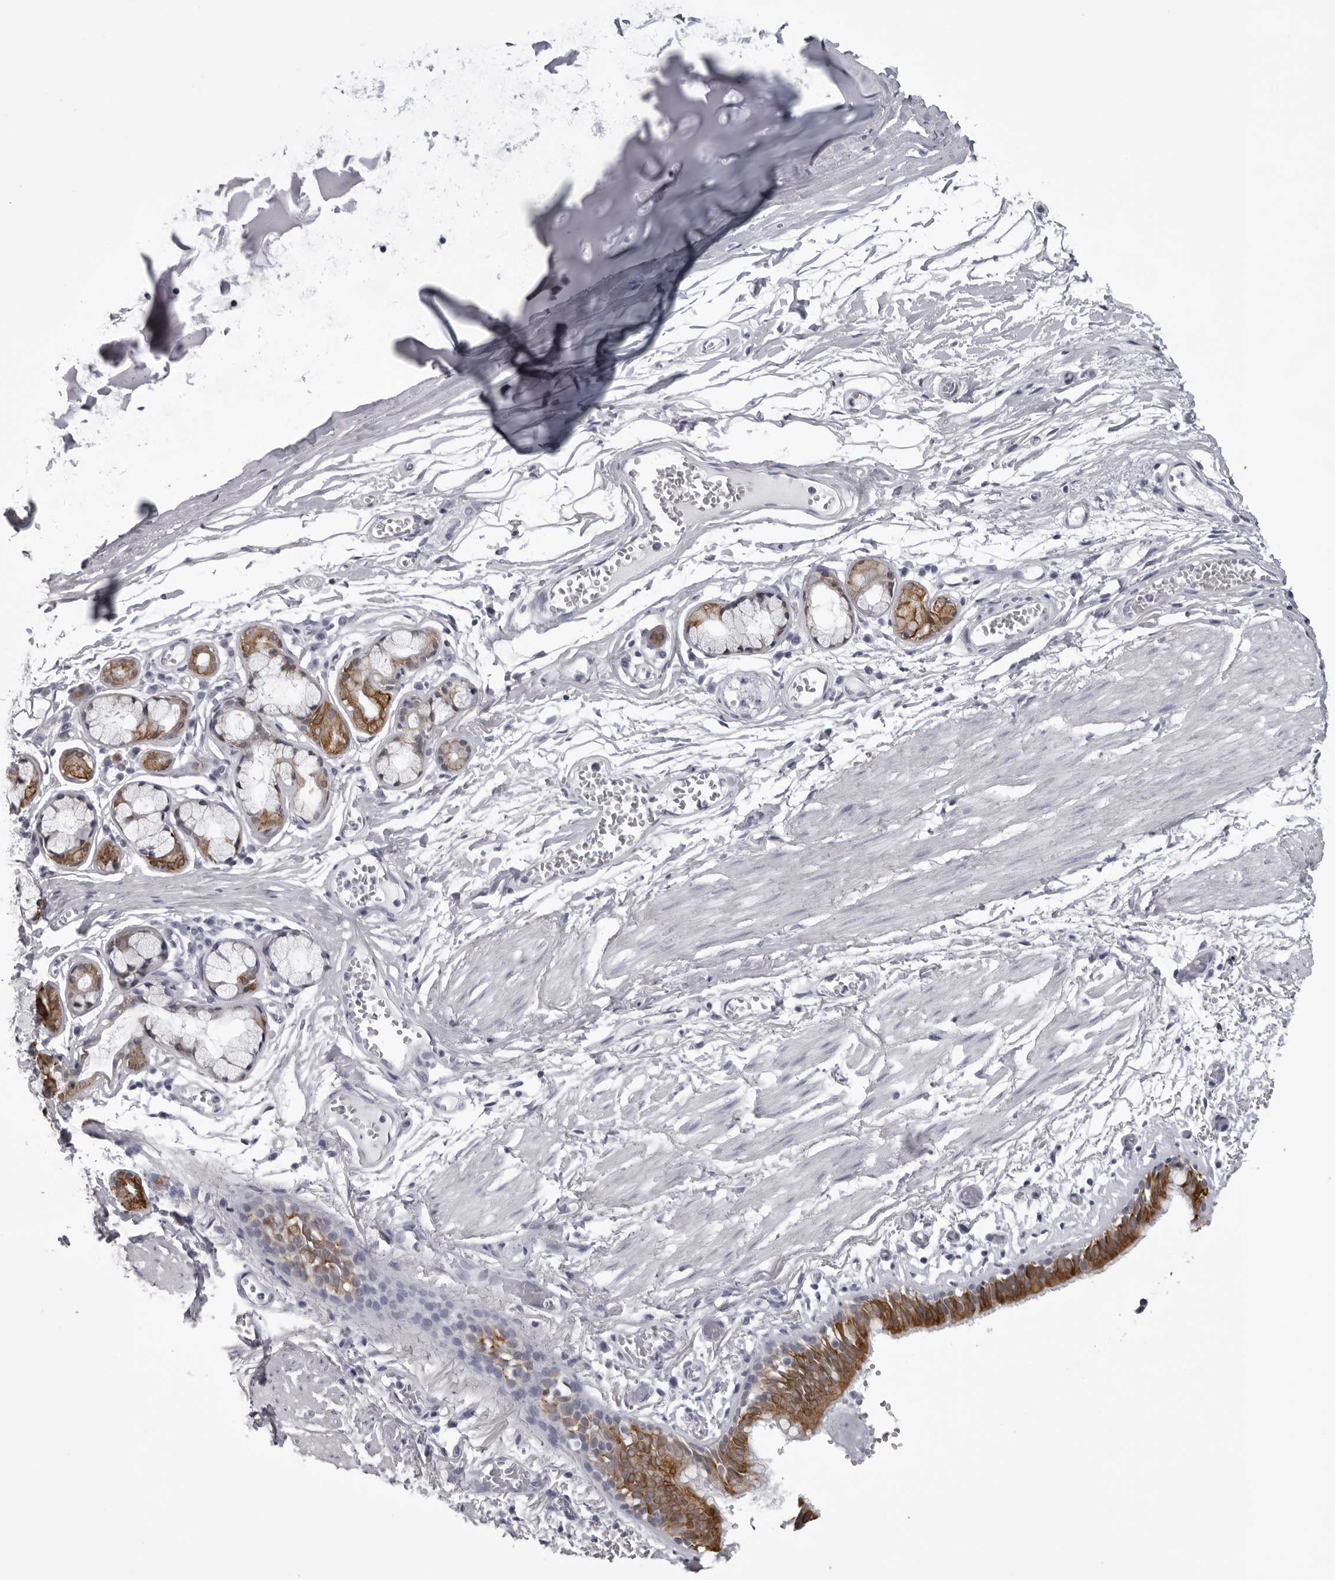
{"staining": {"intensity": "strong", "quantity": ">75%", "location": "cytoplasmic/membranous"}, "tissue": "bronchus", "cell_type": "Respiratory epithelial cells", "image_type": "normal", "snomed": [{"axis": "morphology", "description": "Normal tissue, NOS"}, {"axis": "topography", "description": "Bronchus"}, {"axis": "topography", "description": "Lung"}], "caption": "This photomicrograph demonstrates IHC staining of unremarkable bronchus, with high strong cytoplasmic/membranous positivity in approximately >75% of respiratory epithelial cells.", "gene": "UROD", "patient": {"sex": "male", "age": 56}}